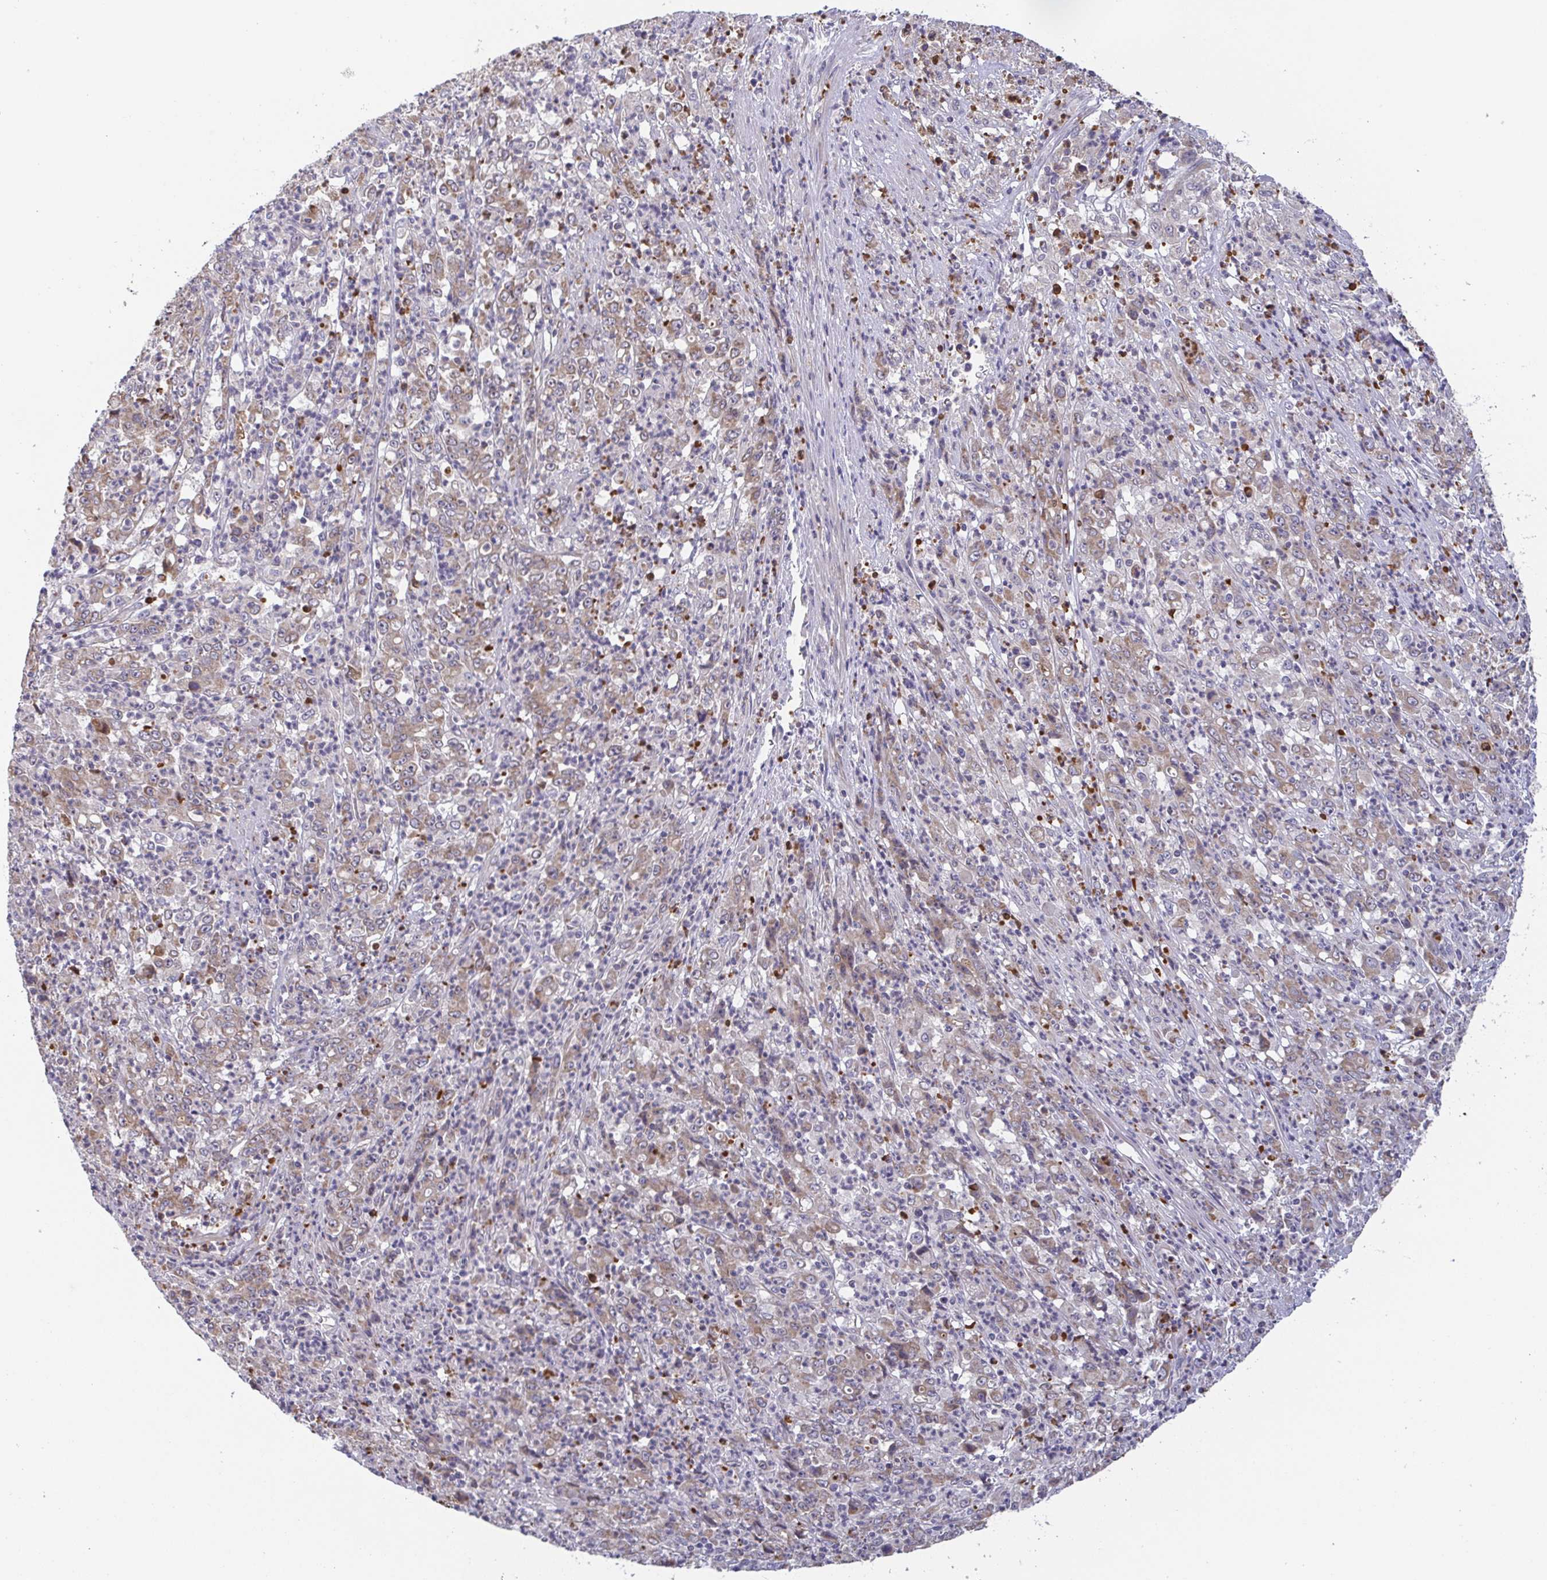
{"staining": {"intensity": "weak", "quantity": "25%-75%", "location": "cytoplasmic/membranous"}, "tissue": "stomach cancer", "cell_type": "Tumor cells", "image_type": "cancer", "snomed": [{"axis": "morphology", "description": "Adenocarcinoma, NOS"}, {"axis": "topography", "description": "Stomach, lower"}], "caption": "Immunohistochemical staining of human adenocarcinoma (stomach) displays low levels of weak cytoplasmic/membranous expression in approximately 25%-75% of tumor cells.", "gene": "OSBPL7", "patient": {"sex": "female", "age": 71}}